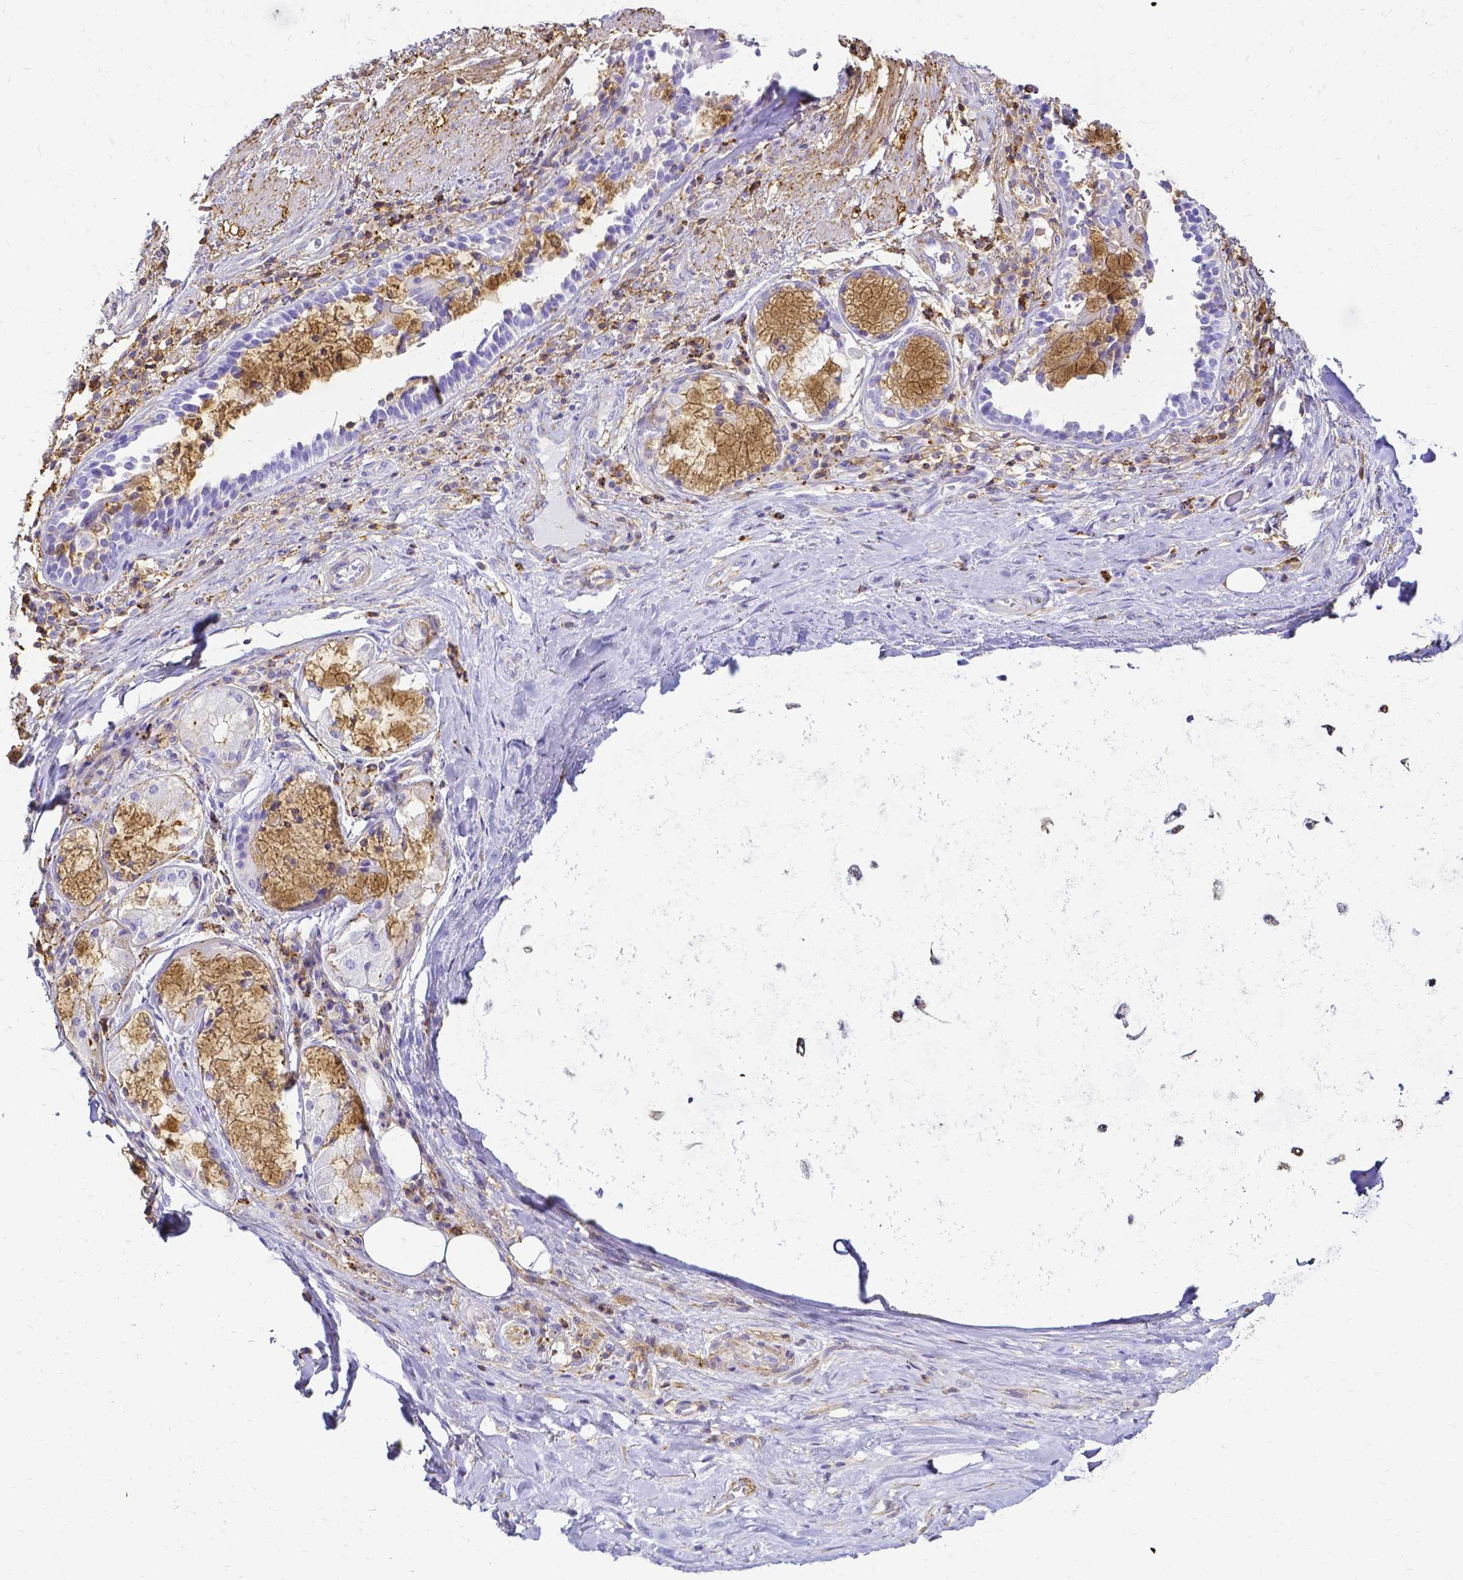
{"staining": {"intensity": "negative", "quantity": "none", "location": "none"}, "tissue": "adipose tissue", "cell_type": "Adipocytes", "image_type": "normal", "snomed": [{"axis": "morphology", "description": "Normal tissue, NOS"}, {"axis": "topography", "description": "Cartilage tissue"}, {"axis": "topography", "description": "Bronchus"}], "caption": "IHC of unremarkable human adipose tissue reveals no expression in adipocytes. (DAB immunohistochemistry with hematoxylin counter stain).", "gene": "HSPA12A", "patient": {"sex": "male", "age": 64}}